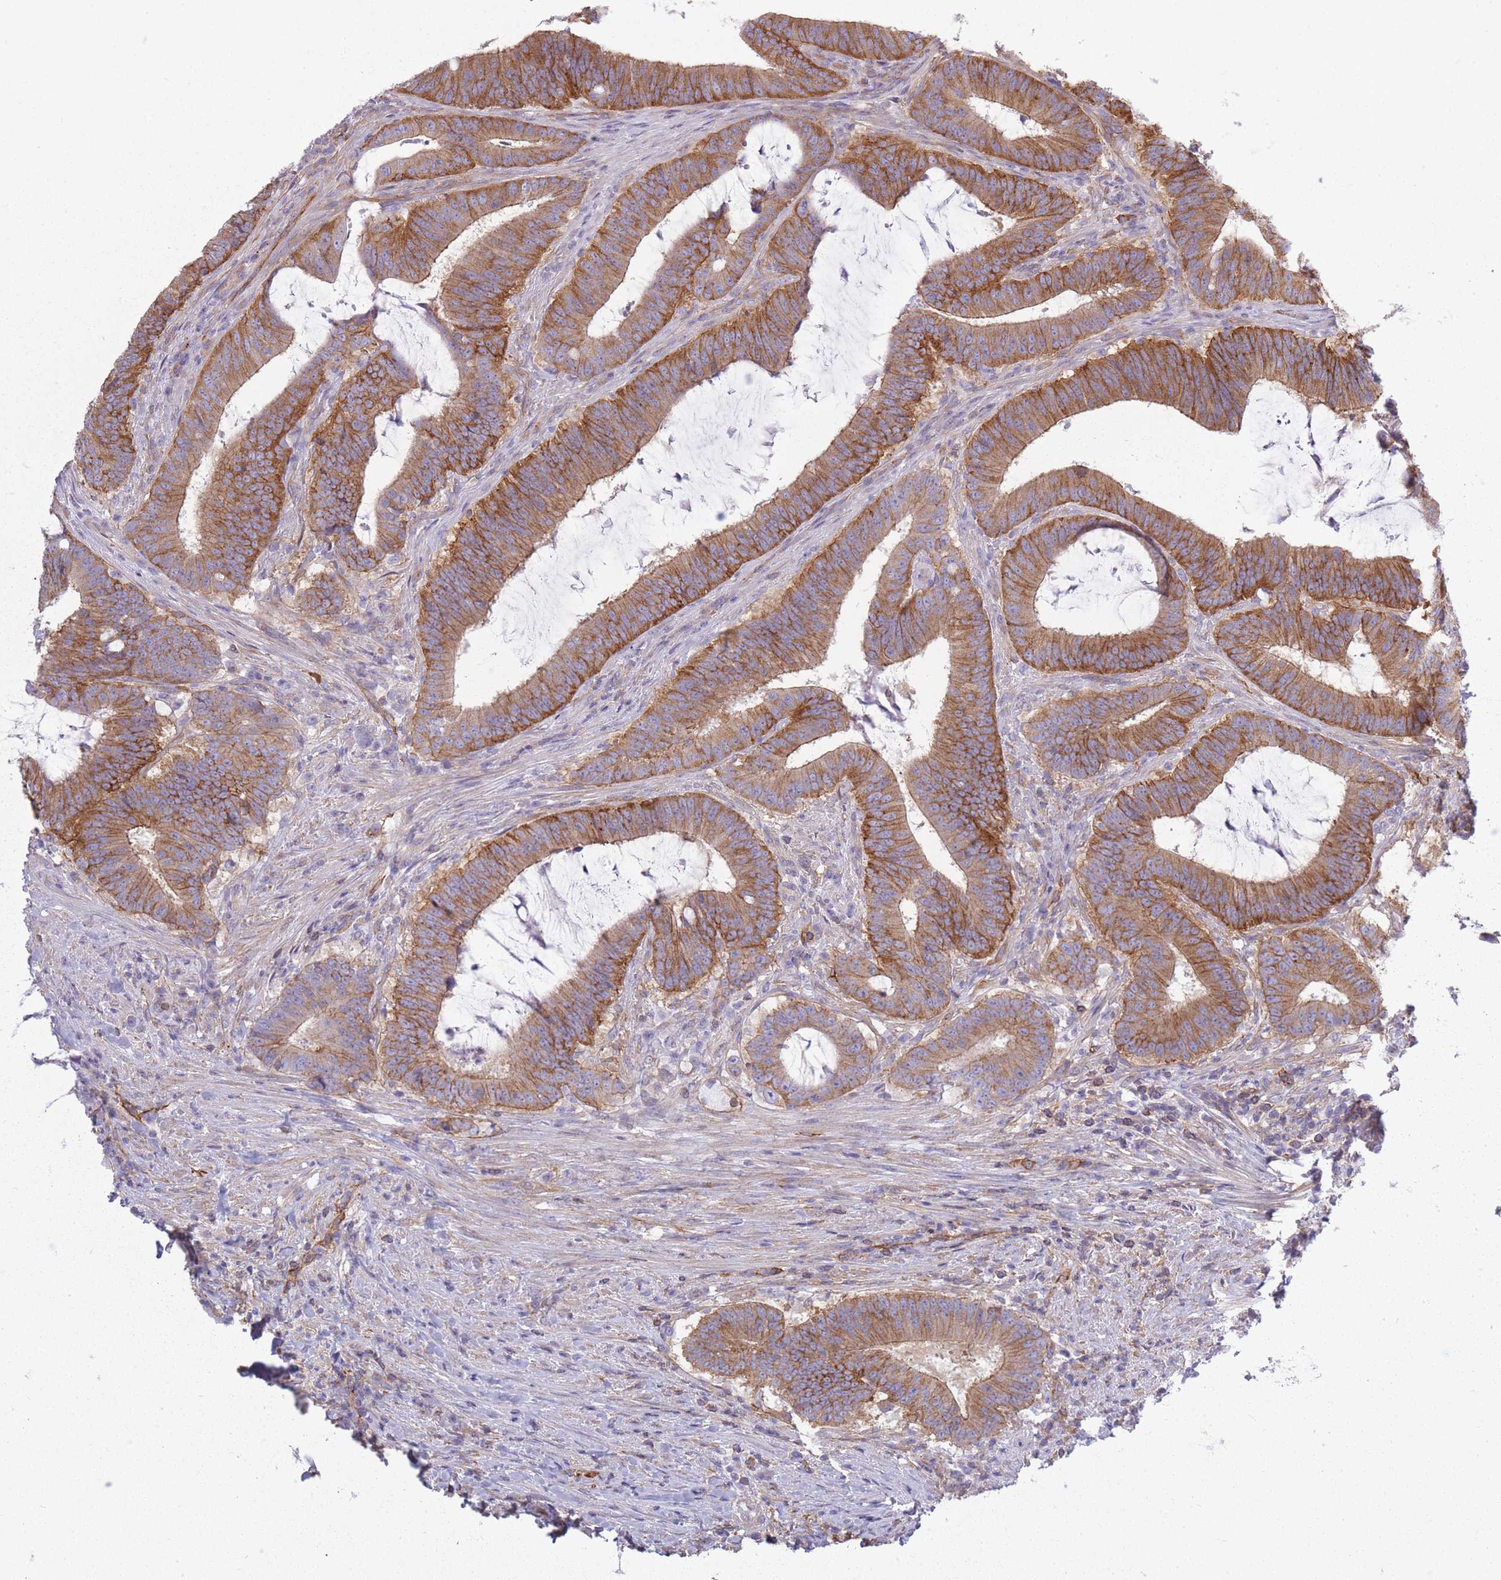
{"staining": {"intensity": "moderate", "quantity": ">75%", "location": "cytoplasmic/membranous"}, "tissue": "colorectal cancer", "cell_type": "Tumor cells", "image_type": "cancer", "snomed": [{"axis": "morphology", "description": "Adenocarcinoma, NOS"}, {"axis": "topography", "description": "Colon"}], "caption": "Approximately >75% of tumor cells in human colorectal cancer (adenocarcinoma) display moderate cytoplasmic/membranous protein expression as visualized by brown immunohistochemical staining.", "gene": "ADD1", "patient": {"sex": "female", "age": 43}}